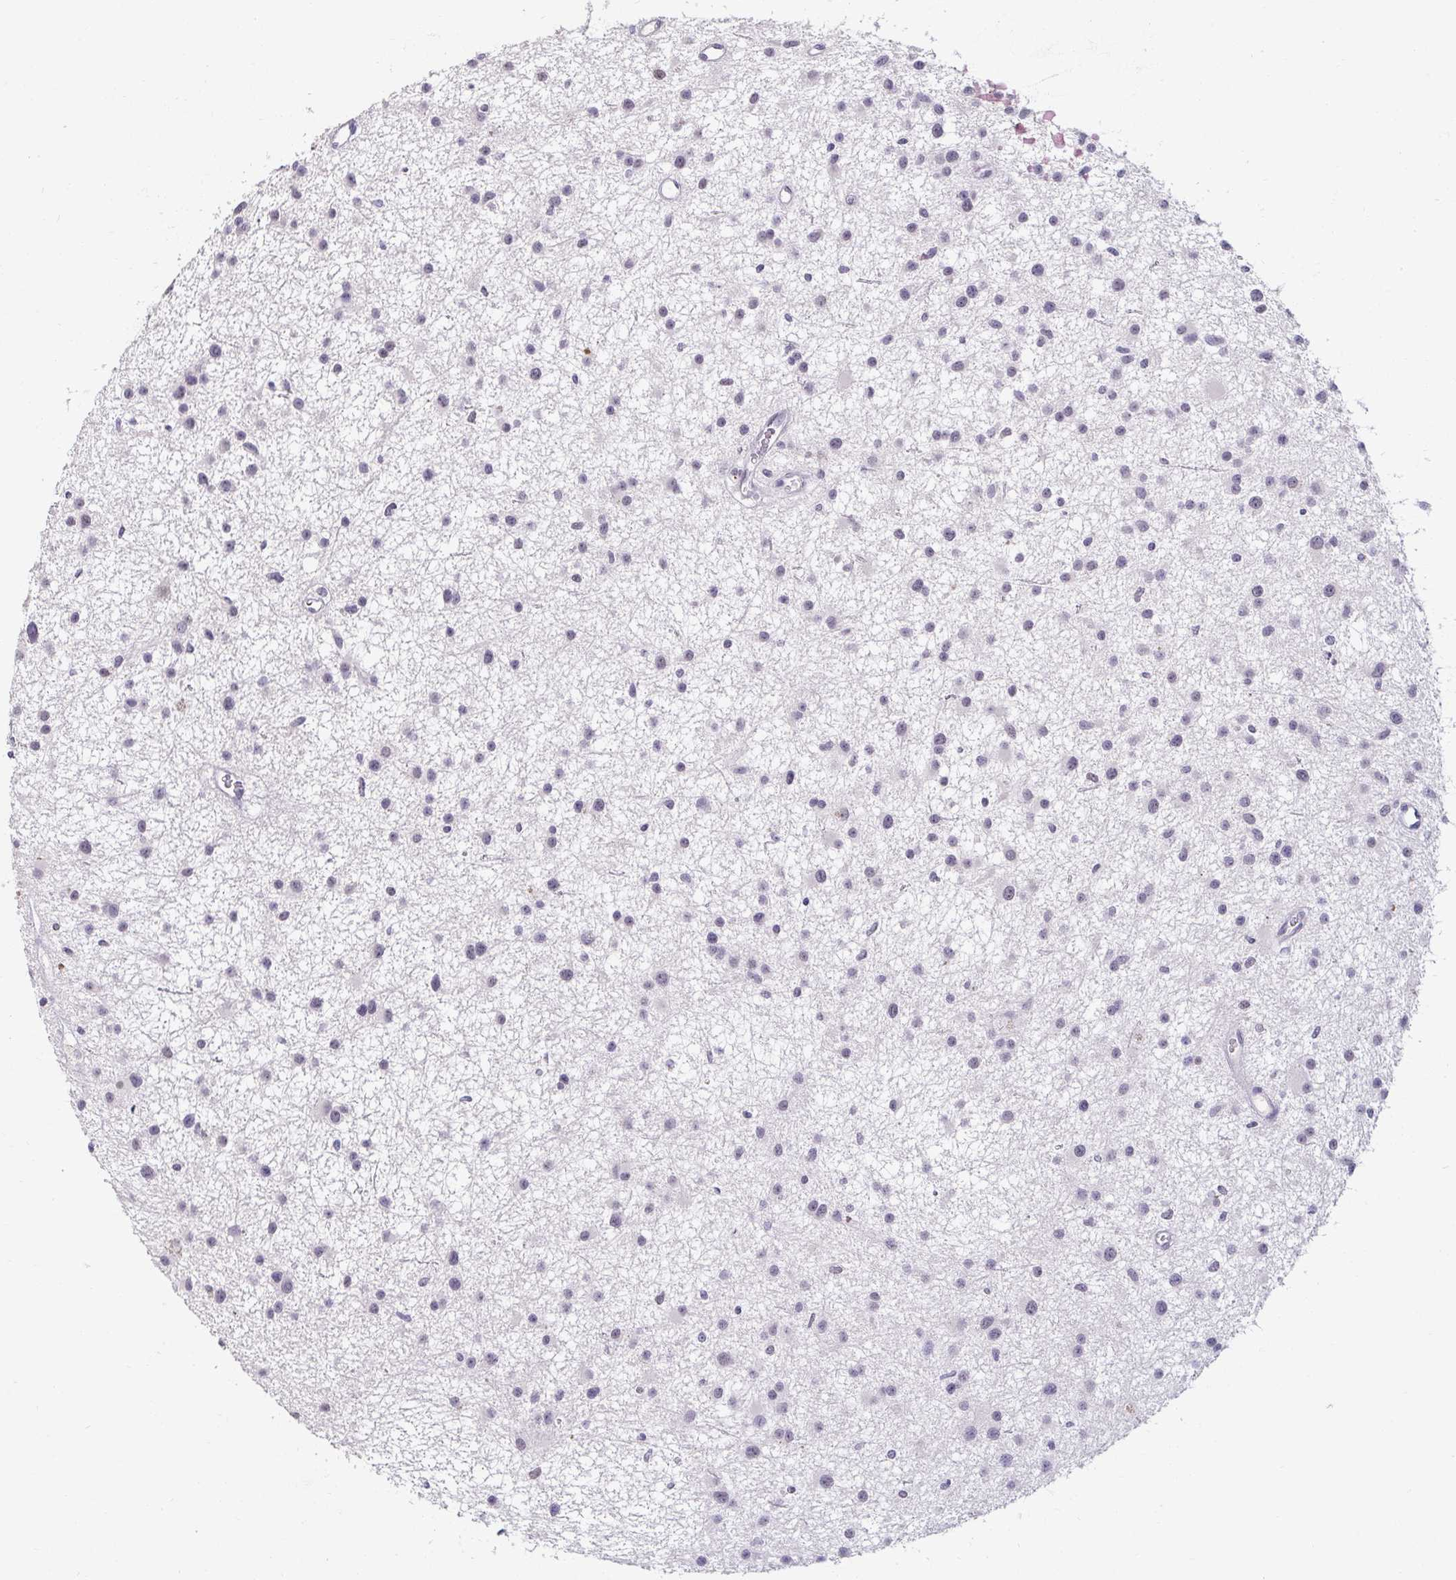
{"staining": {"intensity": "negative", "quantity": "none", "location": "none"}, "tissue": "glioma", "cell_type": "Tumor cells", "image_type": "cancer", "snomed": [{"axis": "morphology", "description": "Glioma, malignant, Low grade"}, {"axis": "topography", "description": "Brain"}], "caption": "The immunohistochemistry photomicrograph has no significant positivity in tumor cells of malignant glioma (low-grade) tissue.", "gene": "DDN", "patient": {"sex": "male", "age": 43}}